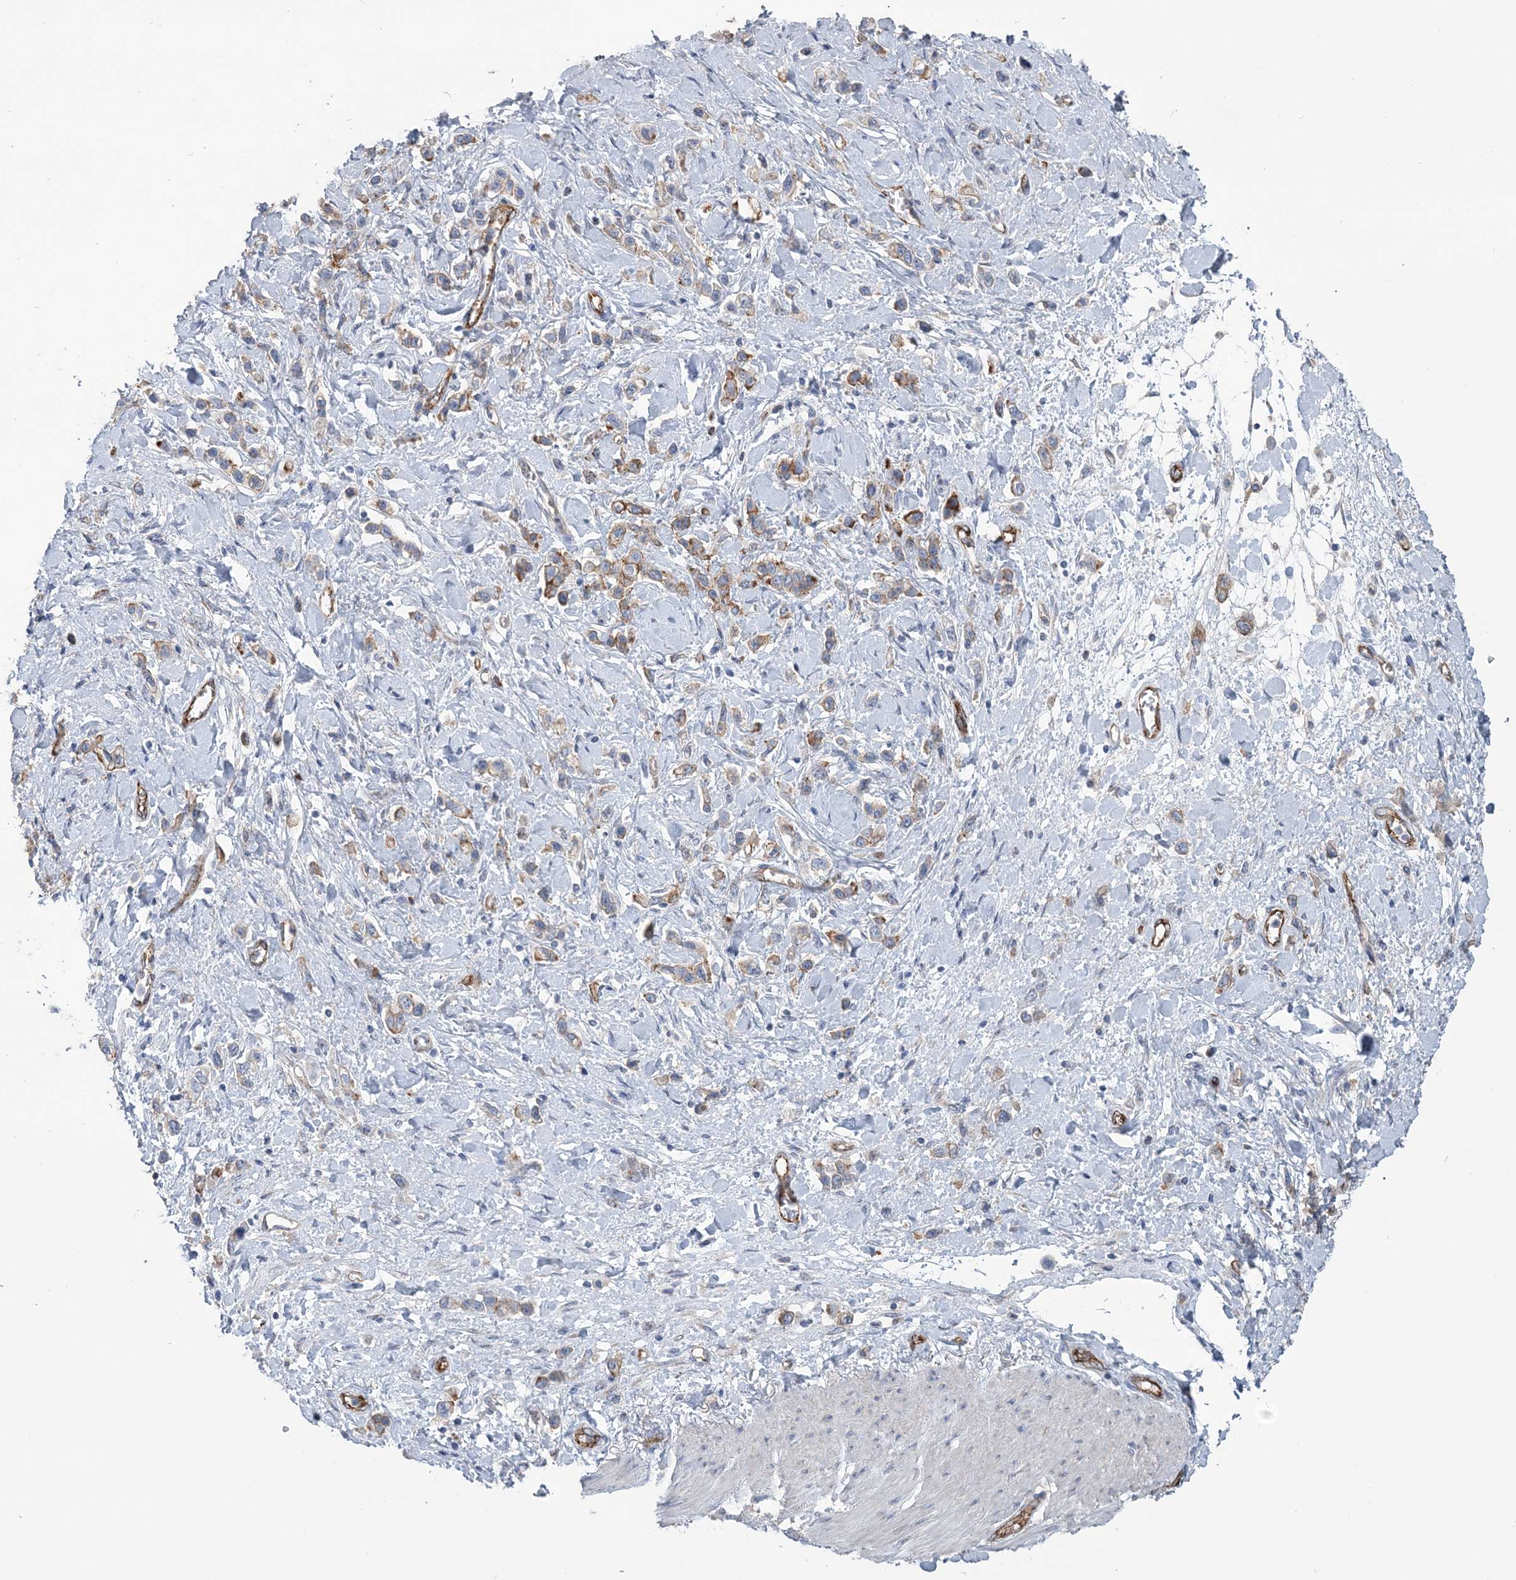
{"staining": {"intensity": "moderate", "quantity": ">75%", "location": "cytoplasmic/membranous"}, "tissue": "stomach cancer", "cell_type": "Tumor cells", "image_type": "cancer", "snomed": [{"axis": "morphology", "description": "Normal tissue, NOS"}, {"axis": "morphology", "description": "Adenocarcinoma, NOS"}, {"axis": "topography", "description": "Stomach, upper"}, {"axis": "topography", "description": "Stomach"}], "caption": "Stomach adenocarcinoma tissue displays moderate cytoplasmic/membranous positivity in approximately >75% of tumor cells, visualized by immunohistochemistry. (IHC, brightfield microscopy, high magnification).", "gene": "RAB11FIP5", "patient": {"sex": "female", "age": 65}}